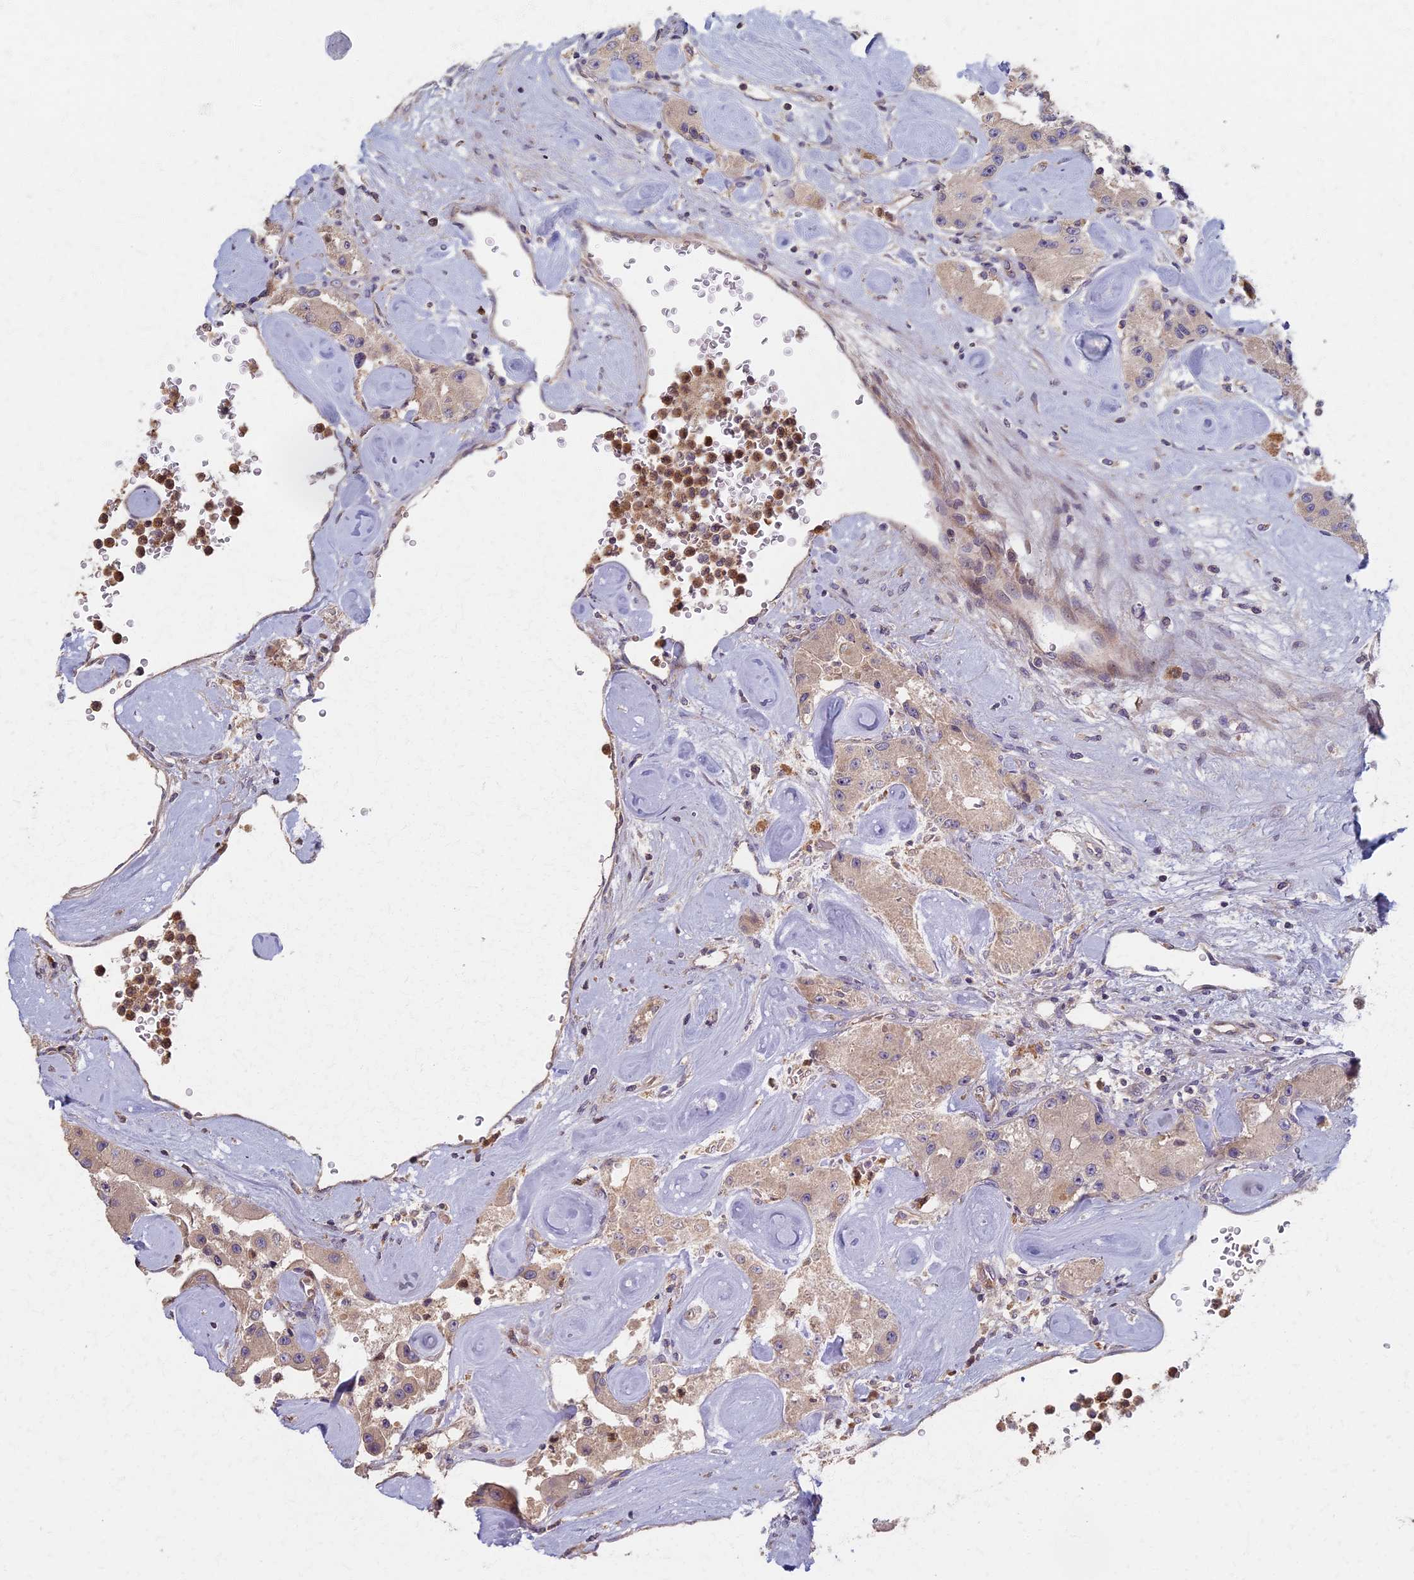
{"staining": {"intensity": "negative", "quantity": "none", "location": "none"}, "tissue": "carcinoid", "cell_type": "Tumor cells", "image_type": "cancer", "snomed": [{"axis": "morphology", "description": "Carcinoid, malignant, NOS"}, {"axis": "topography", "description": "Pancreas"}], "caption": "There is no significant positivity in tumor cells of carcinoid.", "gene": "AP4E1", "patient": {"sex": "male", "age": 41}}